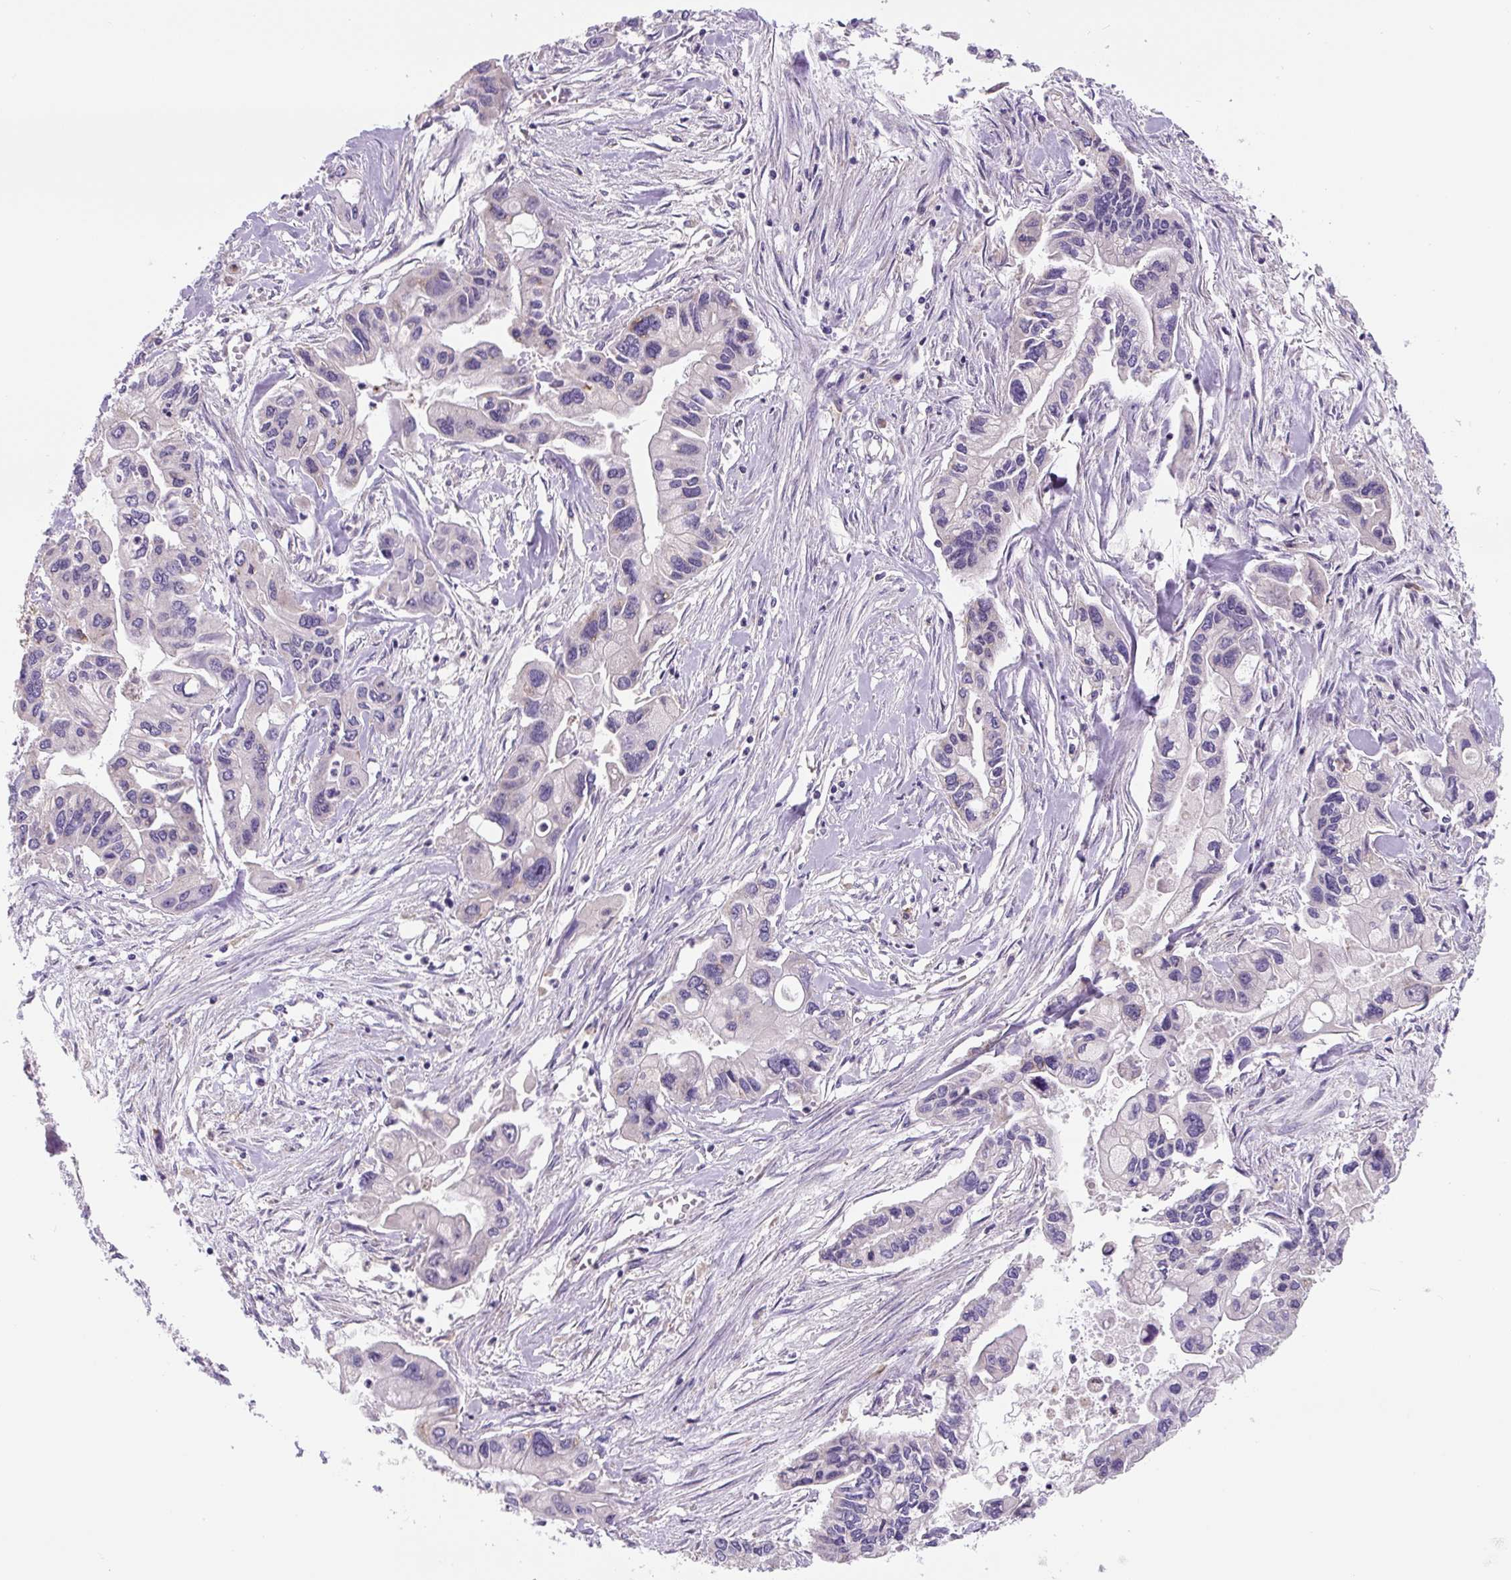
{"staining": {"intensity": "negative", "quantity": "none", "location": "none"}, "tissue": "pancreatic cancer", "cell_type": "Tumor cells", "image_type": "cancer", "snomed": [{"axis": "morphology", "description": "Adenocarcinoma, NOS"}, {"axis": "topography", "description": "Pancreas"}], "caption": "This is an IHC histopathology image of human pancreatic cancer. There is no expression in tumor cells.", "gene": "FZD5", "patient": {"sex": "male", "age": 62}}